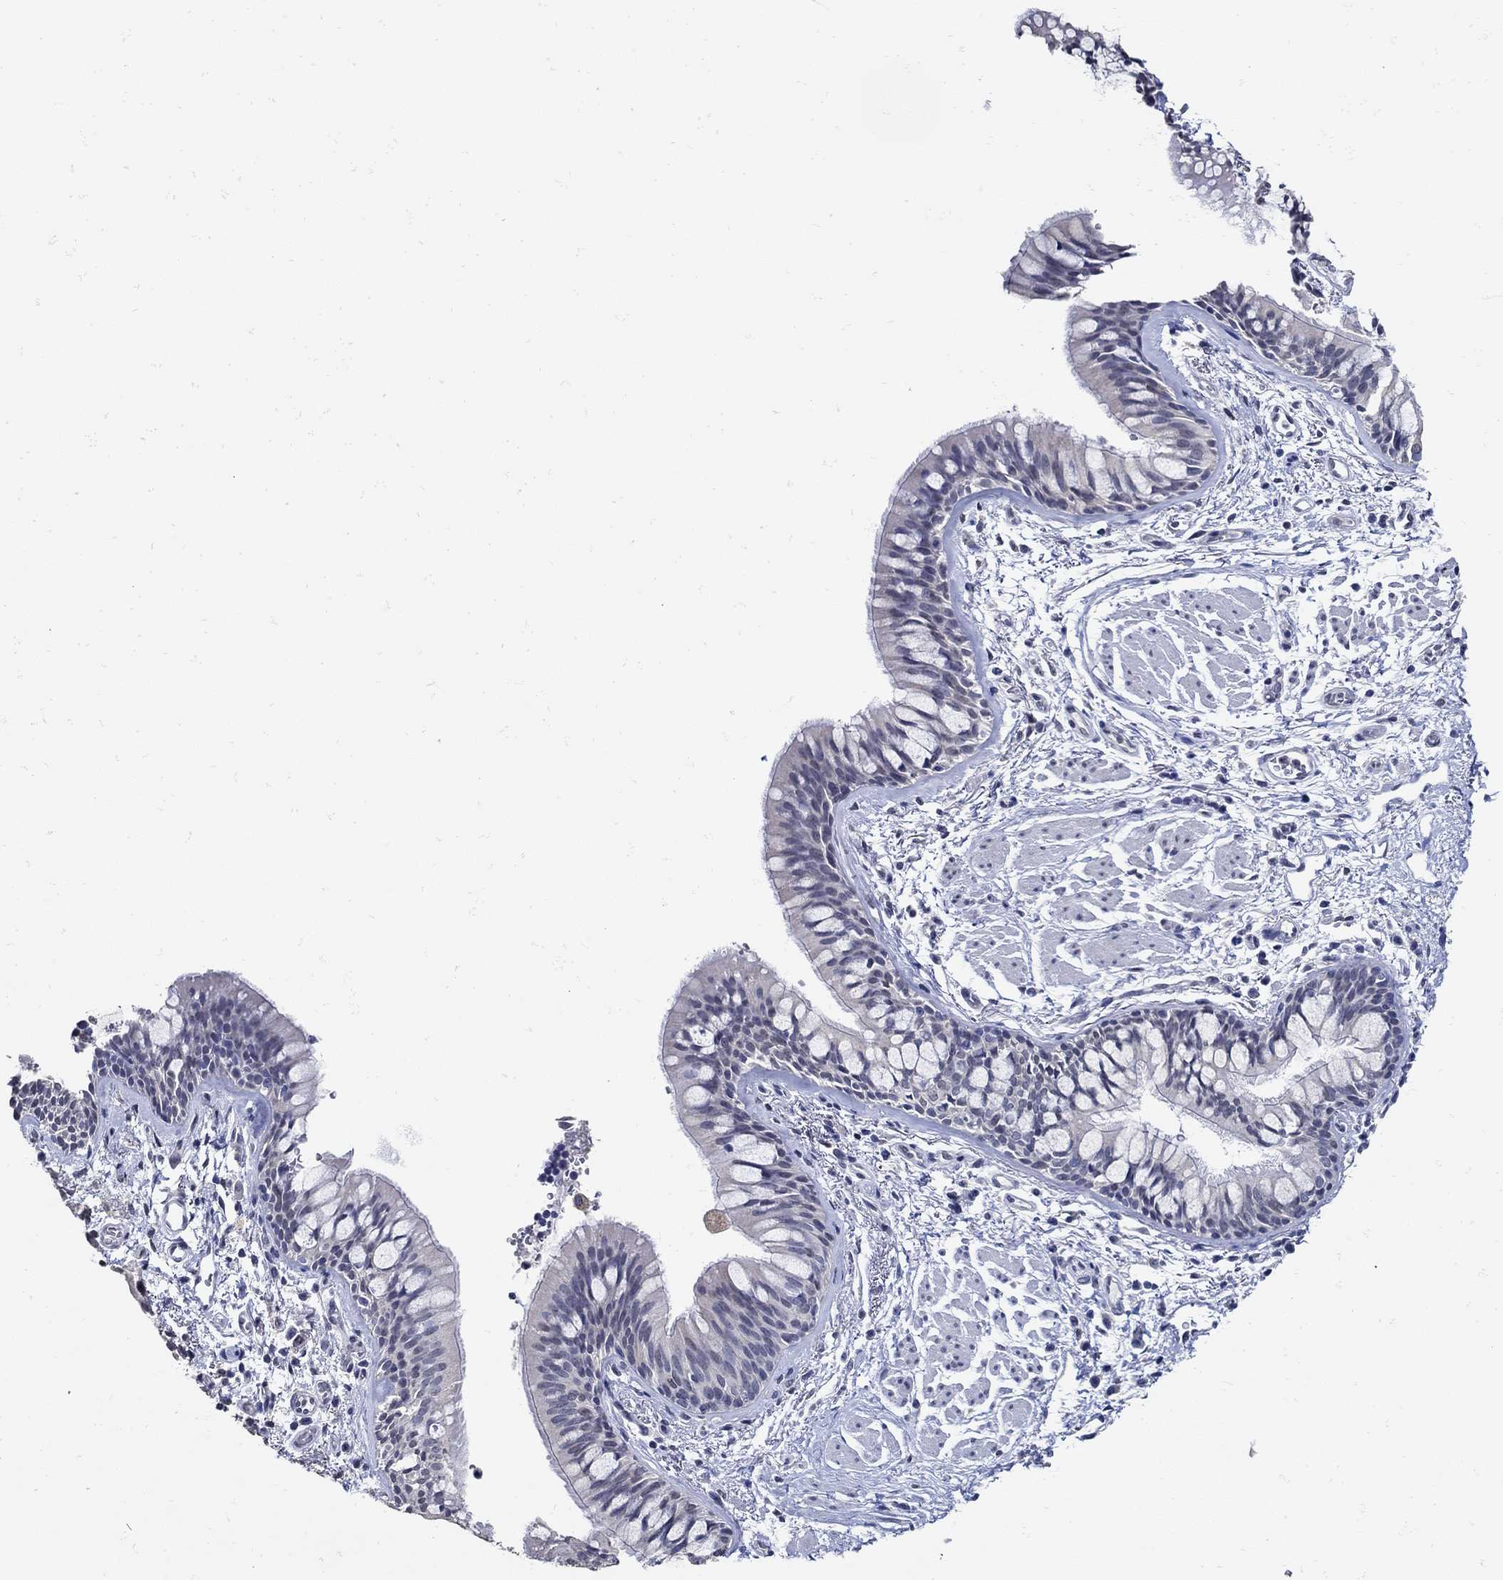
{"staining": {"intensity": "negative", "quantity": "none", "location": "none"}, "tissue": "bronchus", "cell_type": "Respiratory epithelial cells", "image_type": "normal", "snomed": [{"axis": "morphology", "description": "Normal tissue, NOS"}, {"axis": "topography", "description": "Bronchus"}, {"axis": "topography", "description": "Lung"}], "caption": "Immunohistochemistry micrograph of benign bronchus: bronchus stained with DAB demonstrates no significant protein expression in respiratory epithelial cells.", "gene": "KCNN3", "patient": {"sex": "female", "age": 57}}